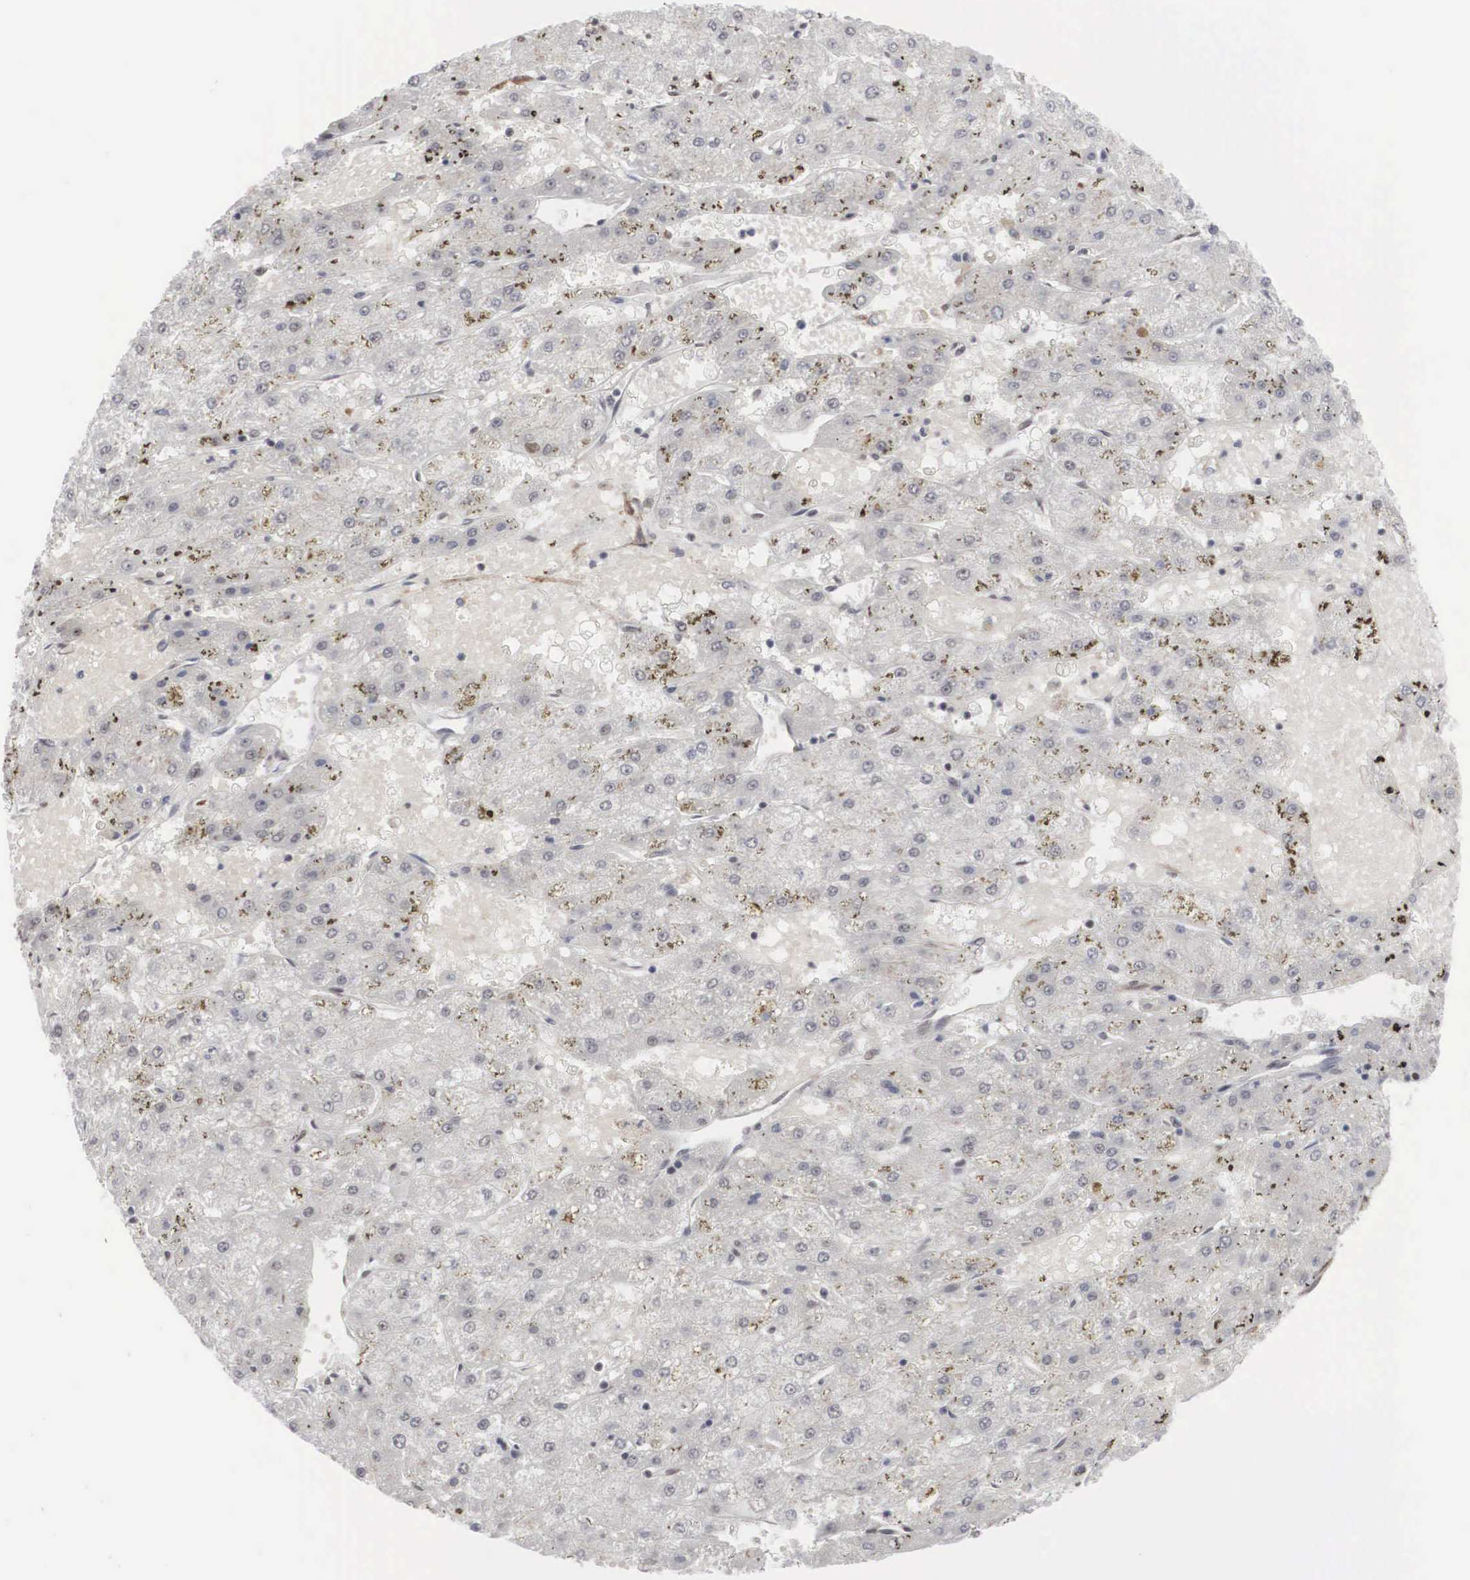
{"staining": {"intensity": "weak", "quantity": "<25%", "location": "cytoplasmic/membranous,nuclear"}, "tissue": "liver cancer", "cell_type": "Tumor cells", "image_type": "cancer", "snomed": [{"axis": "morphology", "description": "Carcinoma, Hepatocellular, NOS"}, {"axis": "topography", "description": "Liver"}], "caption": "Immunohistochemistry (IHC) histopathology image of neoplastic tissue: hepatocellular carcinoma (liver) stained with DAB (3,3'-diaminobenzidine) demonstrates no significant protein expression in tumor cells. (Stains: DAB immunohistochemistry (IHC) with hematoxylin counter stain, Microscopy: brightfield microscopy at high magnification).", "gene": "AUTS2", "patient": {"sex": "female", "age": 52}}